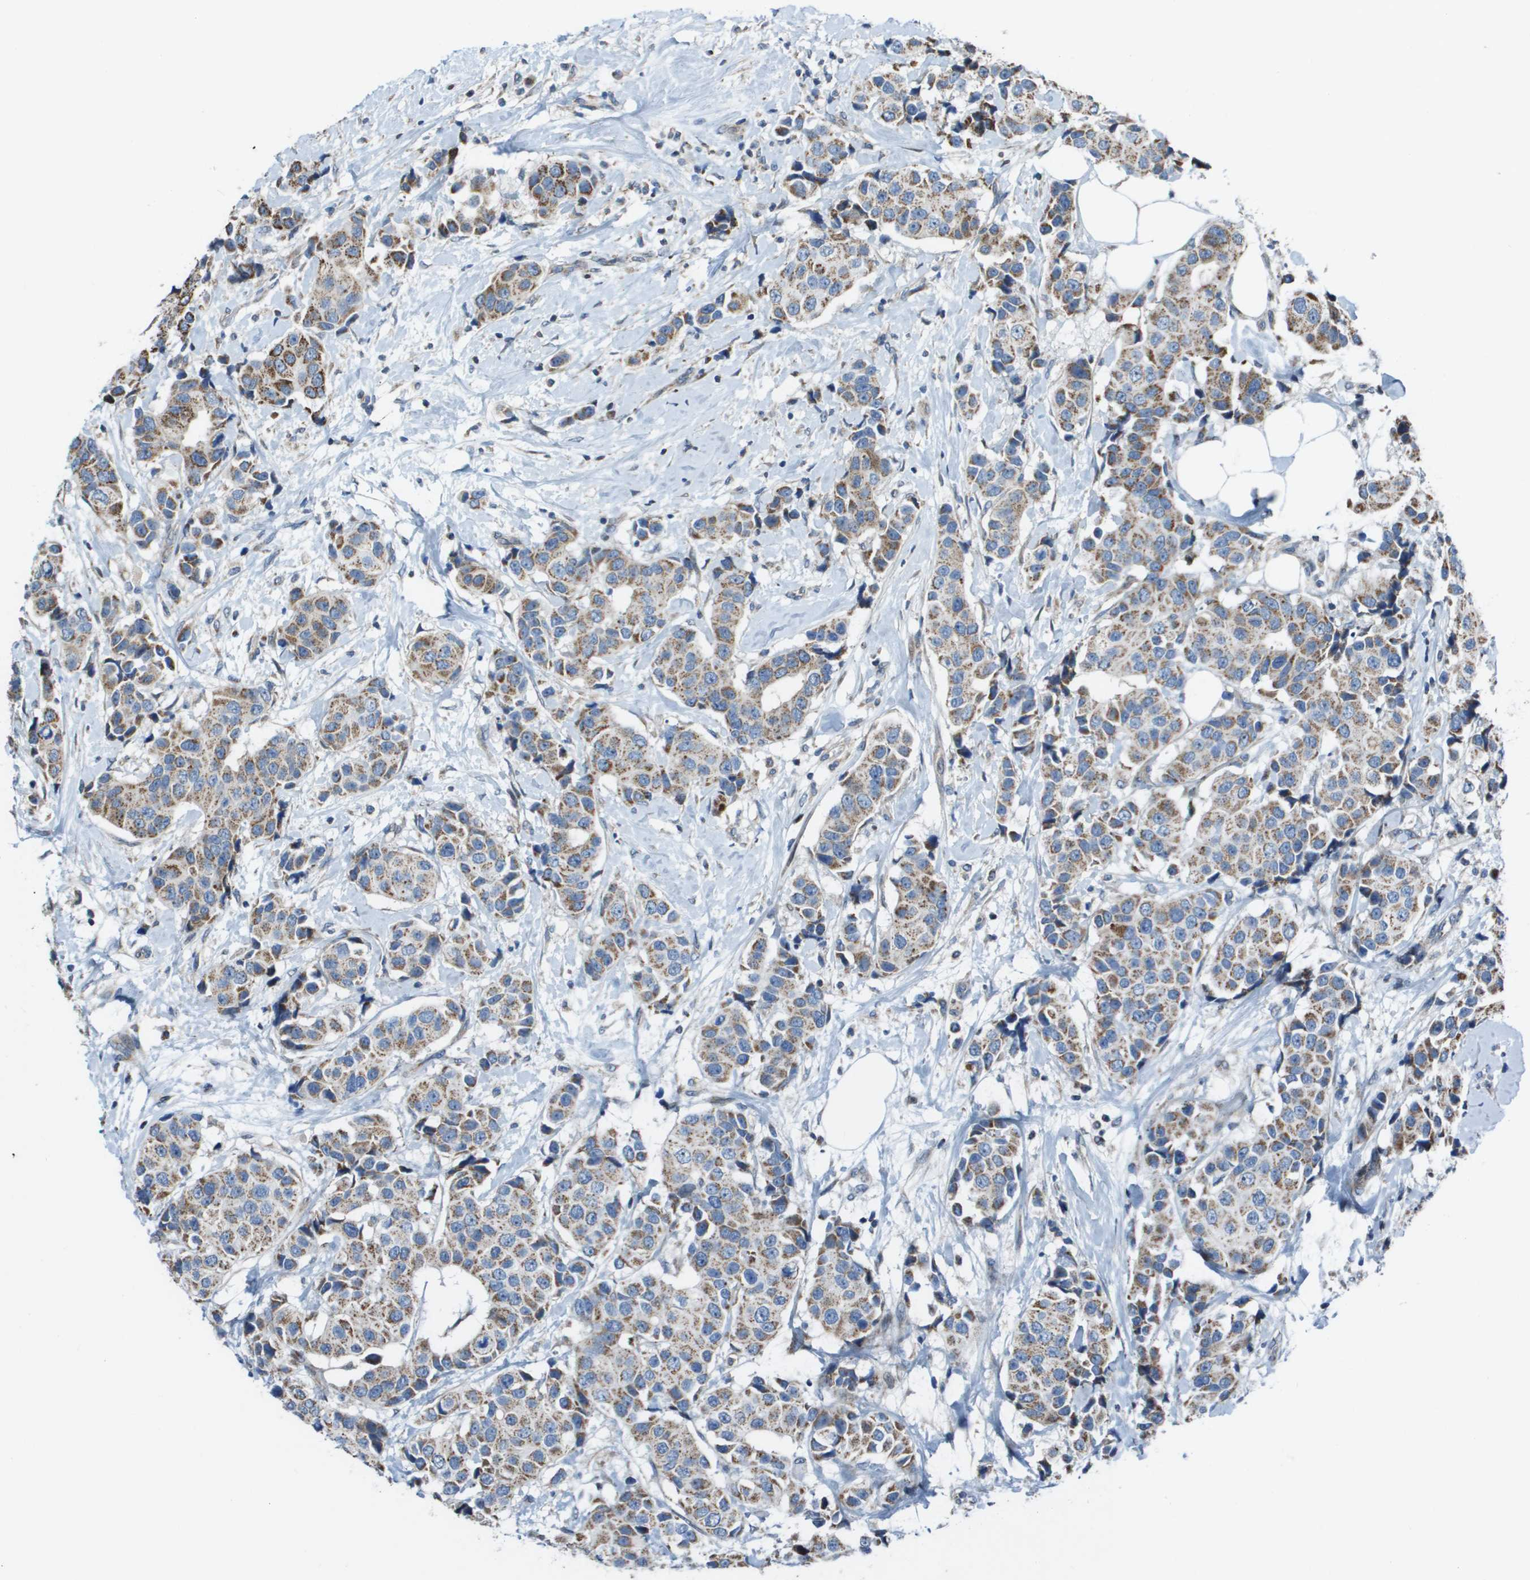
{"staining": {"intensity": "moderate", "quantity": ">75%", "location": "cytoplasmic/membranous"}, "tissue": "breast cancer", "cell_type": "Tumor cells", "image_type": "cancer", "snomed": [{"axis": "morphology", "description": "Normal tissue, NOS"}, {"axis": "morphology", "description": "Duct carcinoma"}, {"axis": "topography", "description": "Breast"}], "caption": "Immunohistochemistry (IHC) (DAB) staining of human breast cancer (infiltrating ductal carcinoma) exhibits moderate cytoplasmic/membranous protein expression in approximately >75% of tumor cells. (IHC, brightfield microscopy, high magnification).", "gene": "MGAT3", "patient": {"sex": "female", "age": 39}}